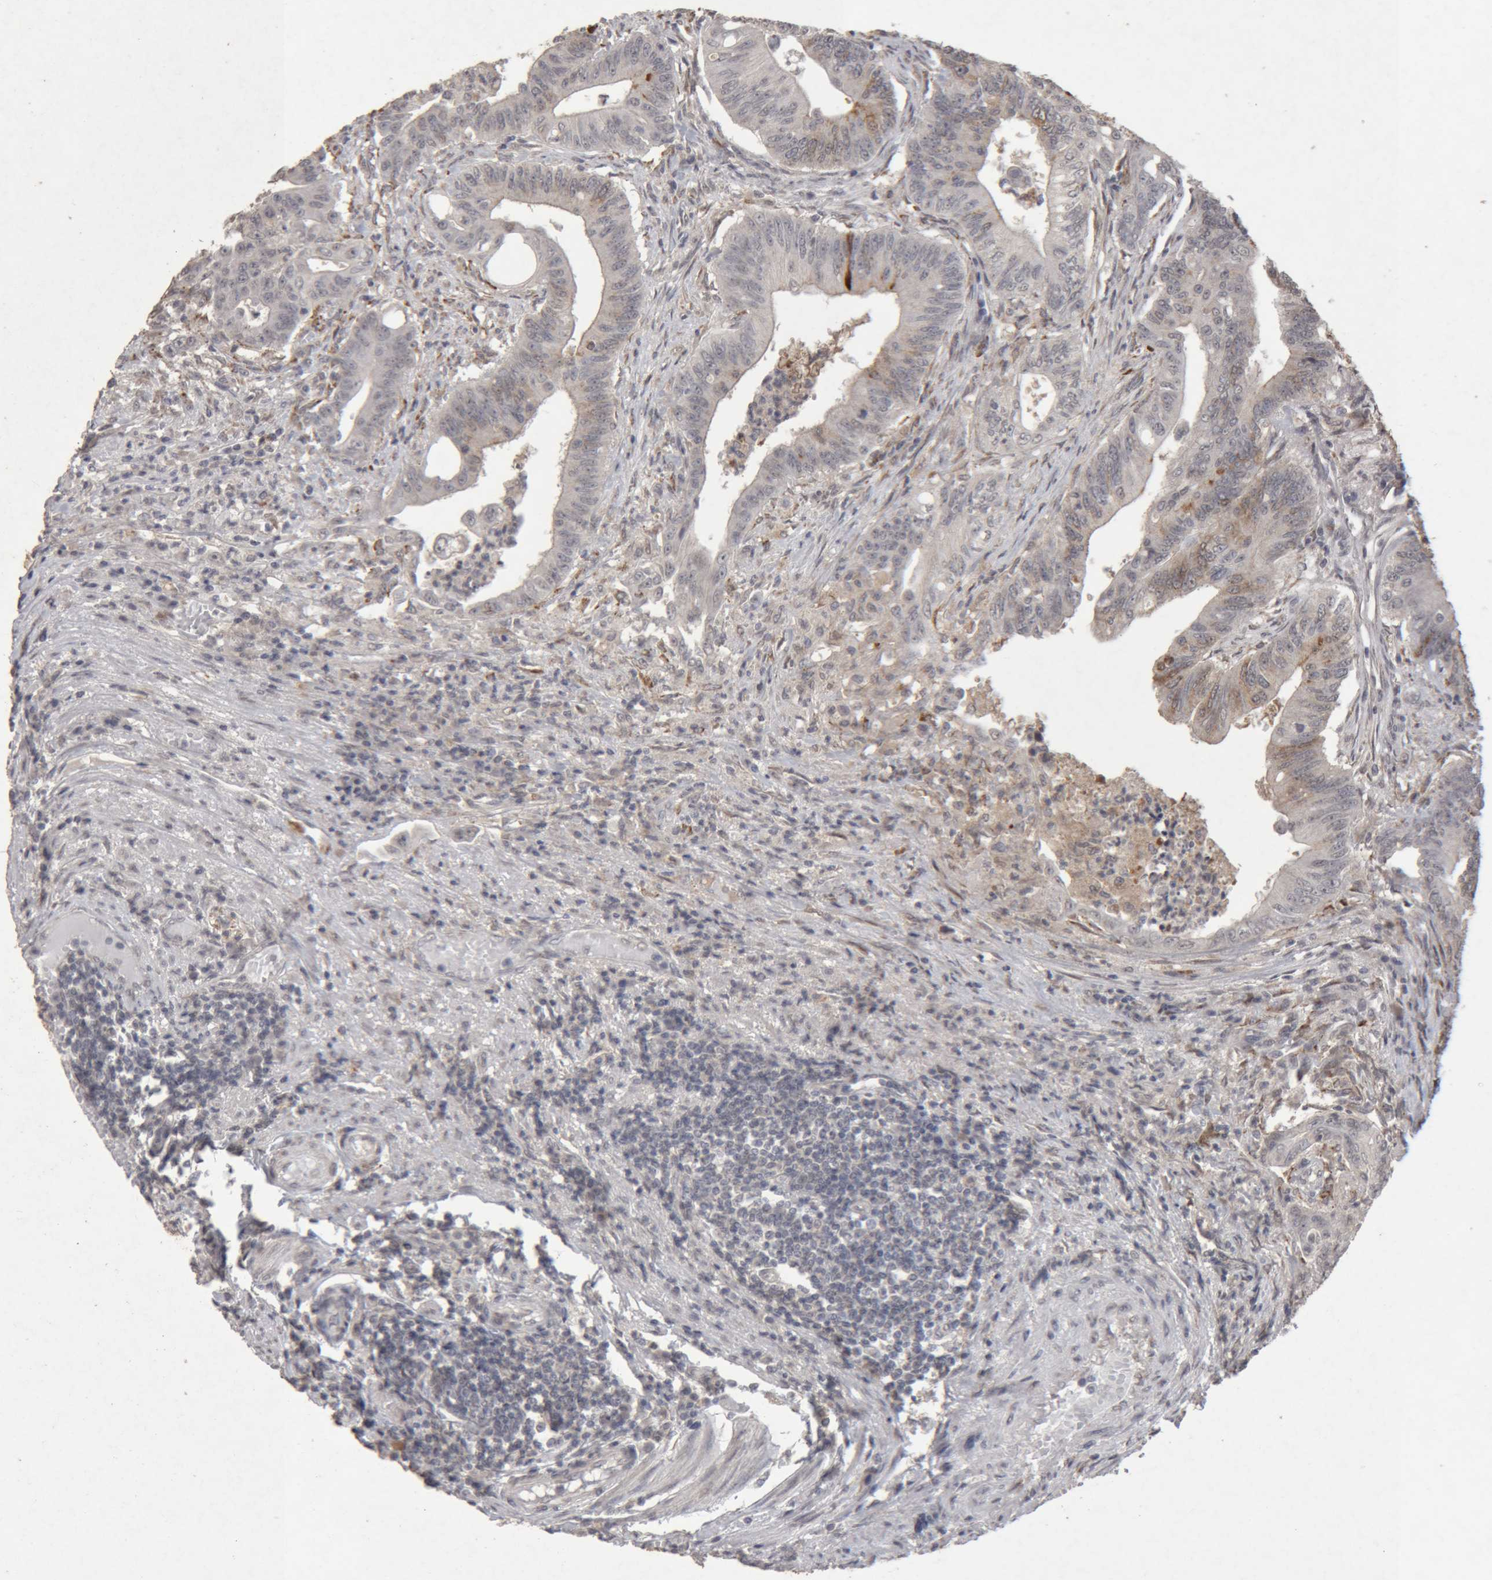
{"staining": {"intensity": "moderate", "quantity": "<25%", "location": "cytoplasmic/membranous"}, "tissue": "colorectal cancer", "cell_type": "Tumor cells", "image_type": "cancer", "snomed": [{"axis": "morphology", "description": "Adenoma, NOS"}, {"axis": "morphology", "description": "Adenocarcinoma, NOS"}, {"axis": "topography", "description": "Colon"}], "caption": "Tumor cells show low levels of moderate cytoplasmic/membranous expression in approximately <25% of cells in human colorectal cancer (adenoma).", "gene": "MEP1A", "patient": {"sex": "male", "age": 79}}